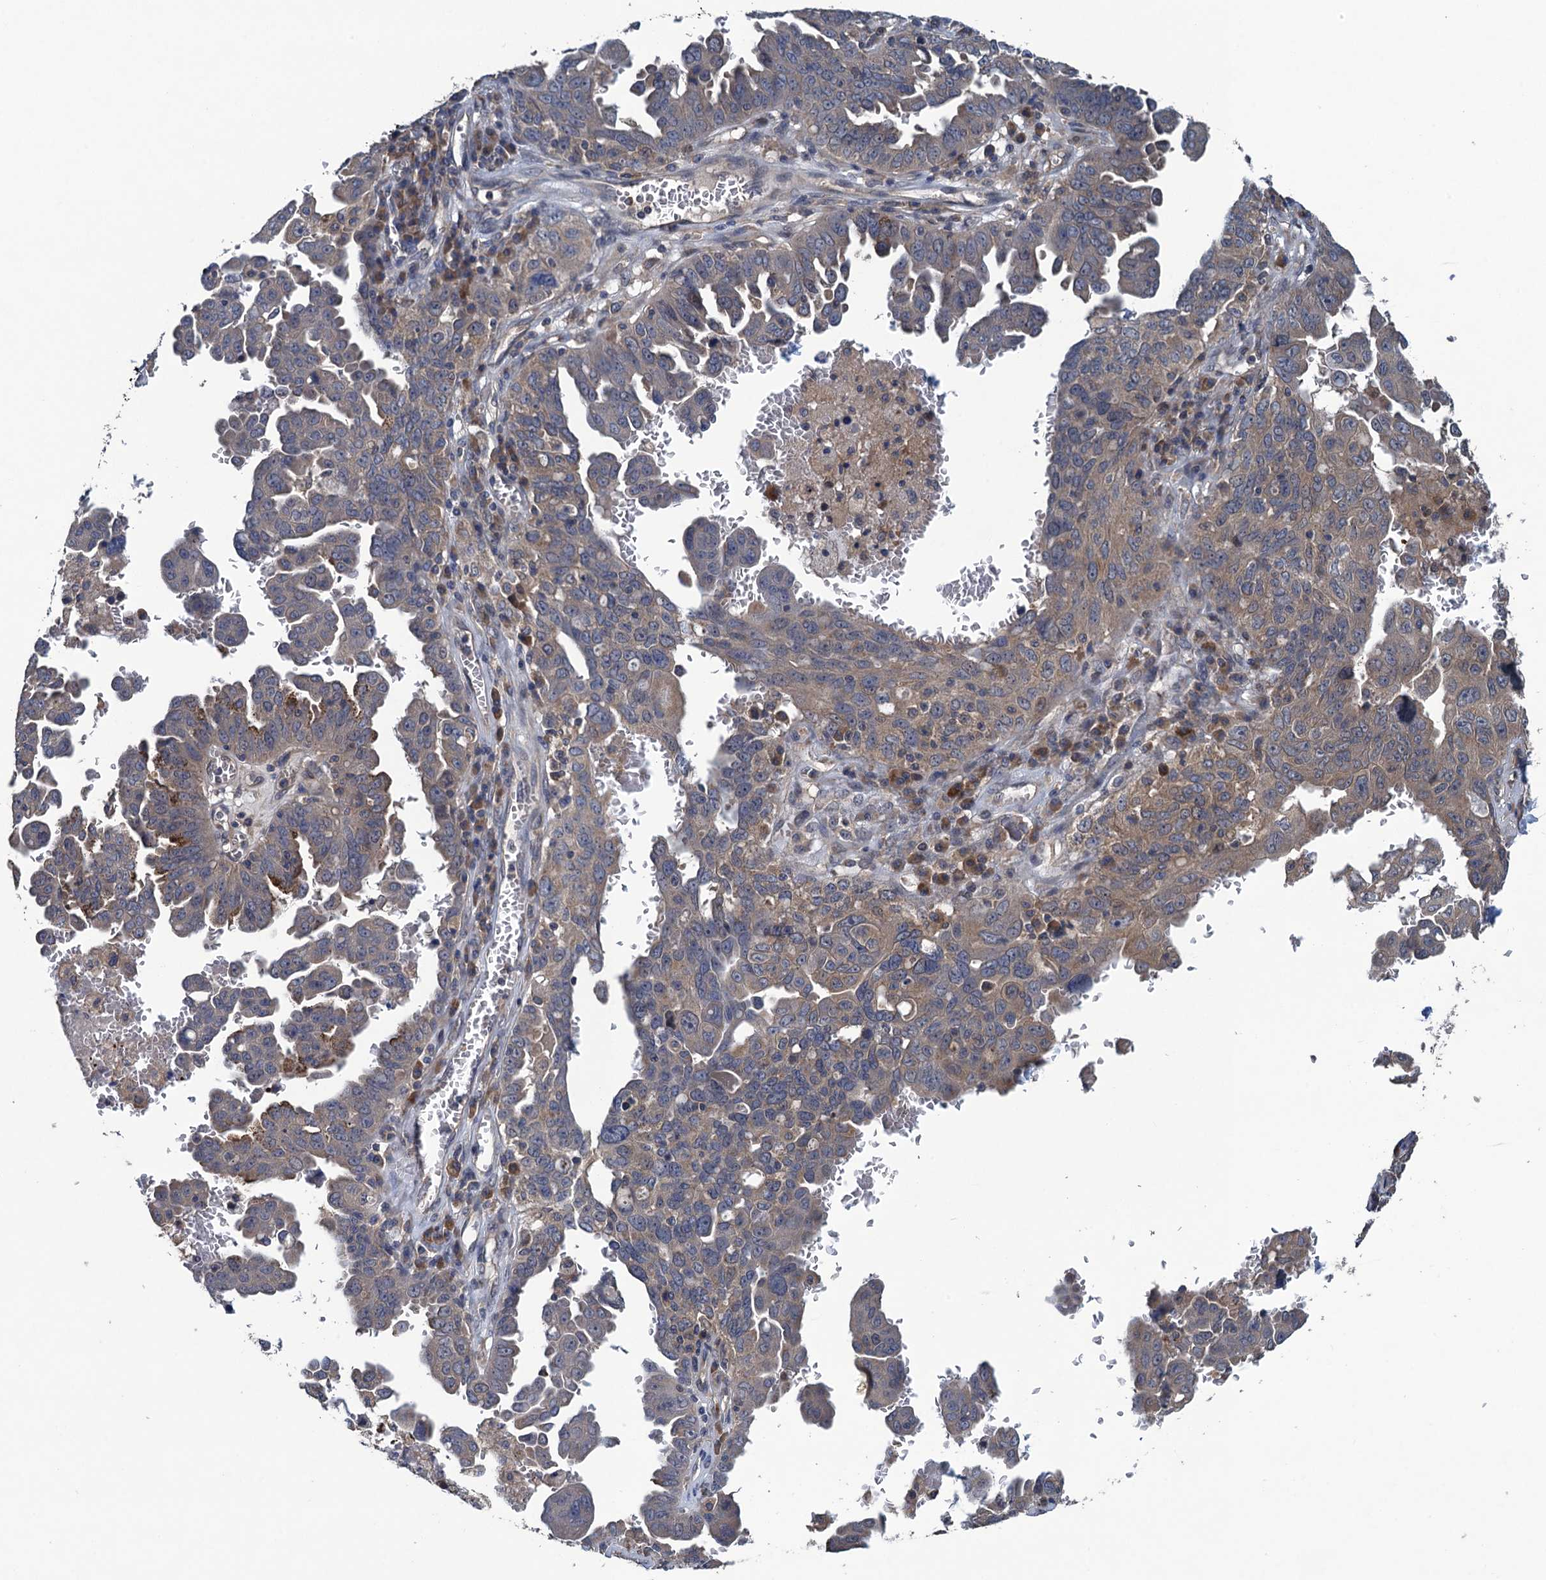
{"staining": {"intensity": "weak", "quantity": "<25%", "location": "cytoplasmic/membranous"}, "tissue": "ovarian cancer", "cell_type": "Tumor cells", "image_type": "cancer", "snomed": [{"axis": "morphology", "description": "Carcinoma, endometroid"}, {"axis": "topography", "description": "Ovary"}], "caption": "A photomicrograph of human endometroid carcinoma (ovarian) is negative for staining in tumor cells.", "gene": "CNTN5", "patient": {"sex": "female", "age": 62}}